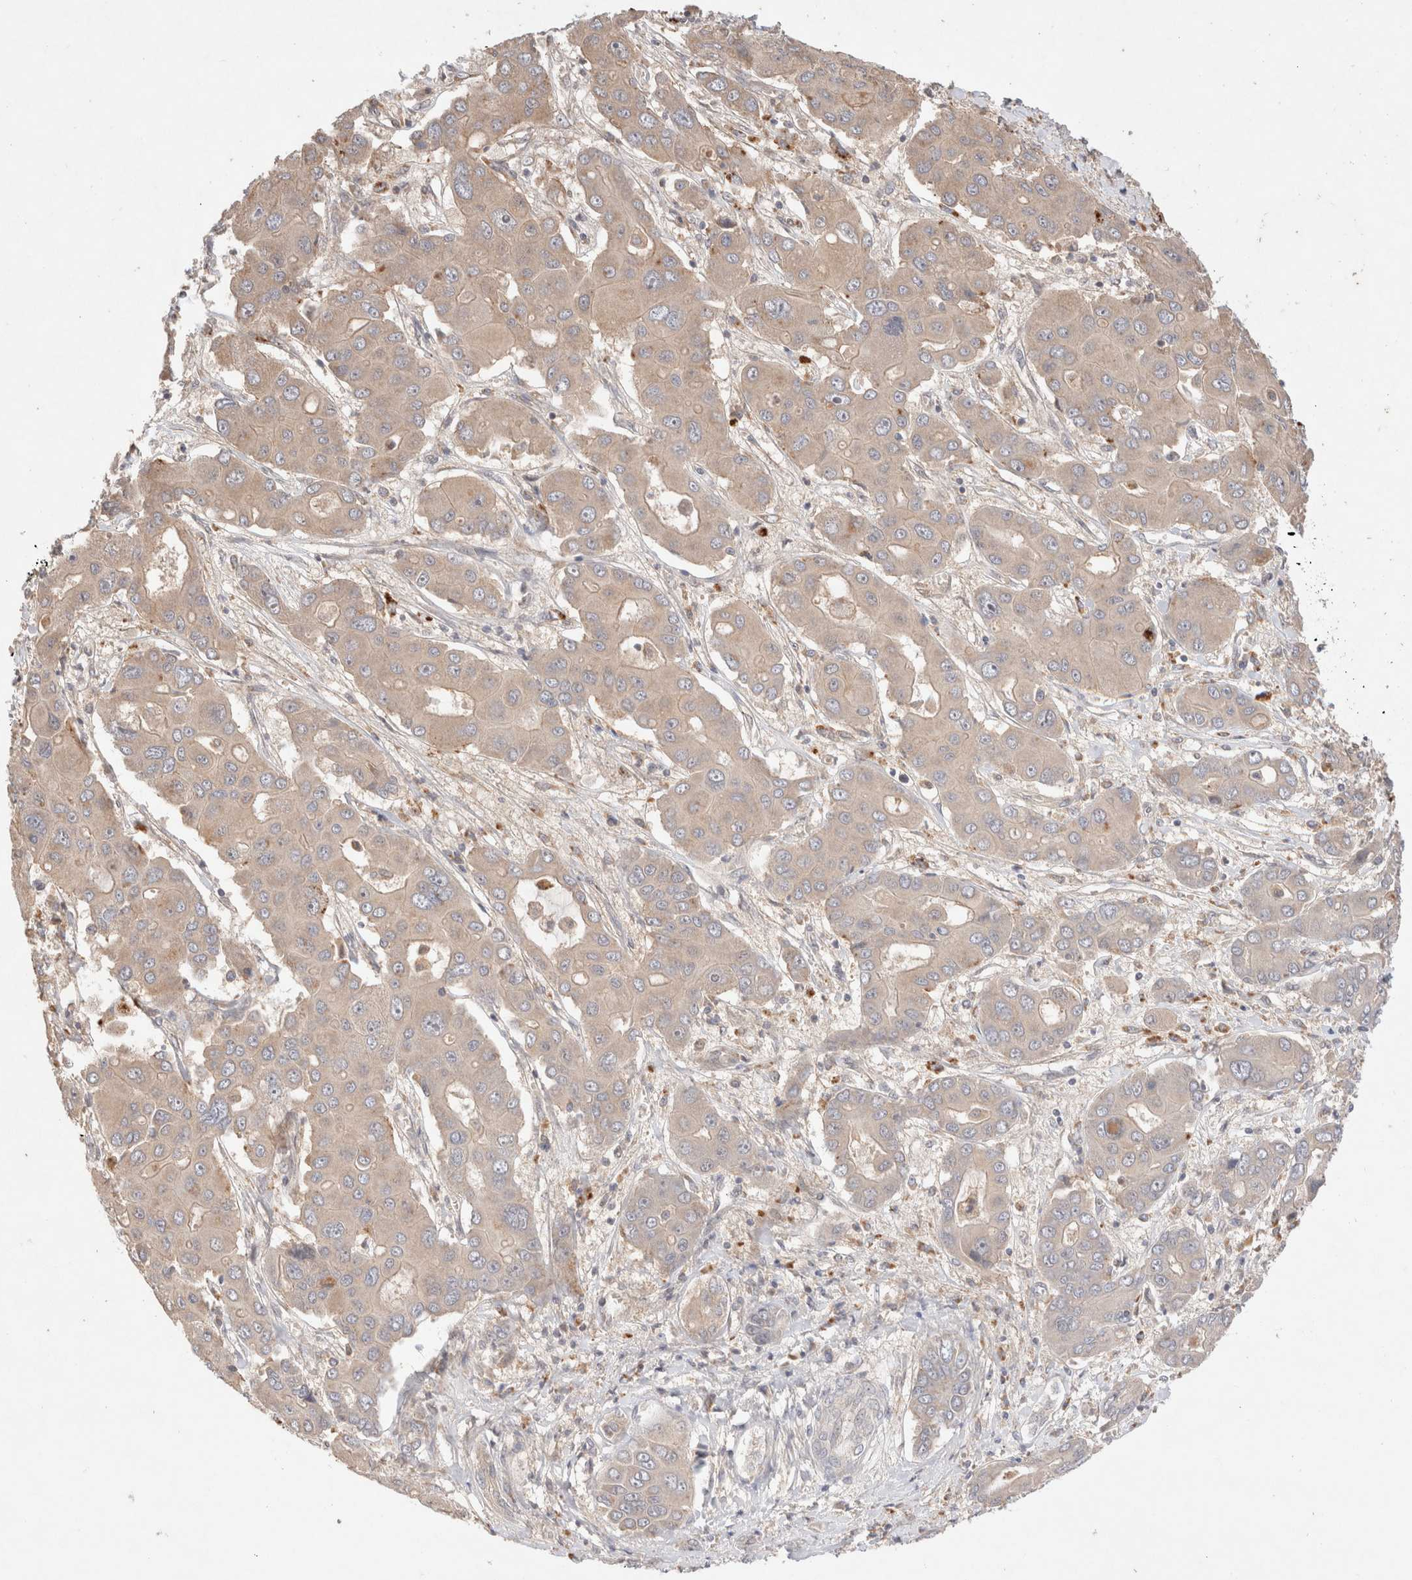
{"staining": {"intensity": "weak", "quantity": ">75%", "location": "cytoplasmic/membranous"}, "tissue": "liver cancer", "cell_type": "Tumor cells", "image_type": "cancer", "snomed": [{"axis": "morphology", "description": "Cholangiocarcinoma"}, {"axis": "topography", "description": "Liver"}], "caption": "Cholangiocarcinoma (liver) stained for a protein (brown) displays weak cytoplasmic/membranous positive expression in approximately >75% of tumor cells.", "gene": "KLHL20", "patient": {"sex": "male", "age": 67}}